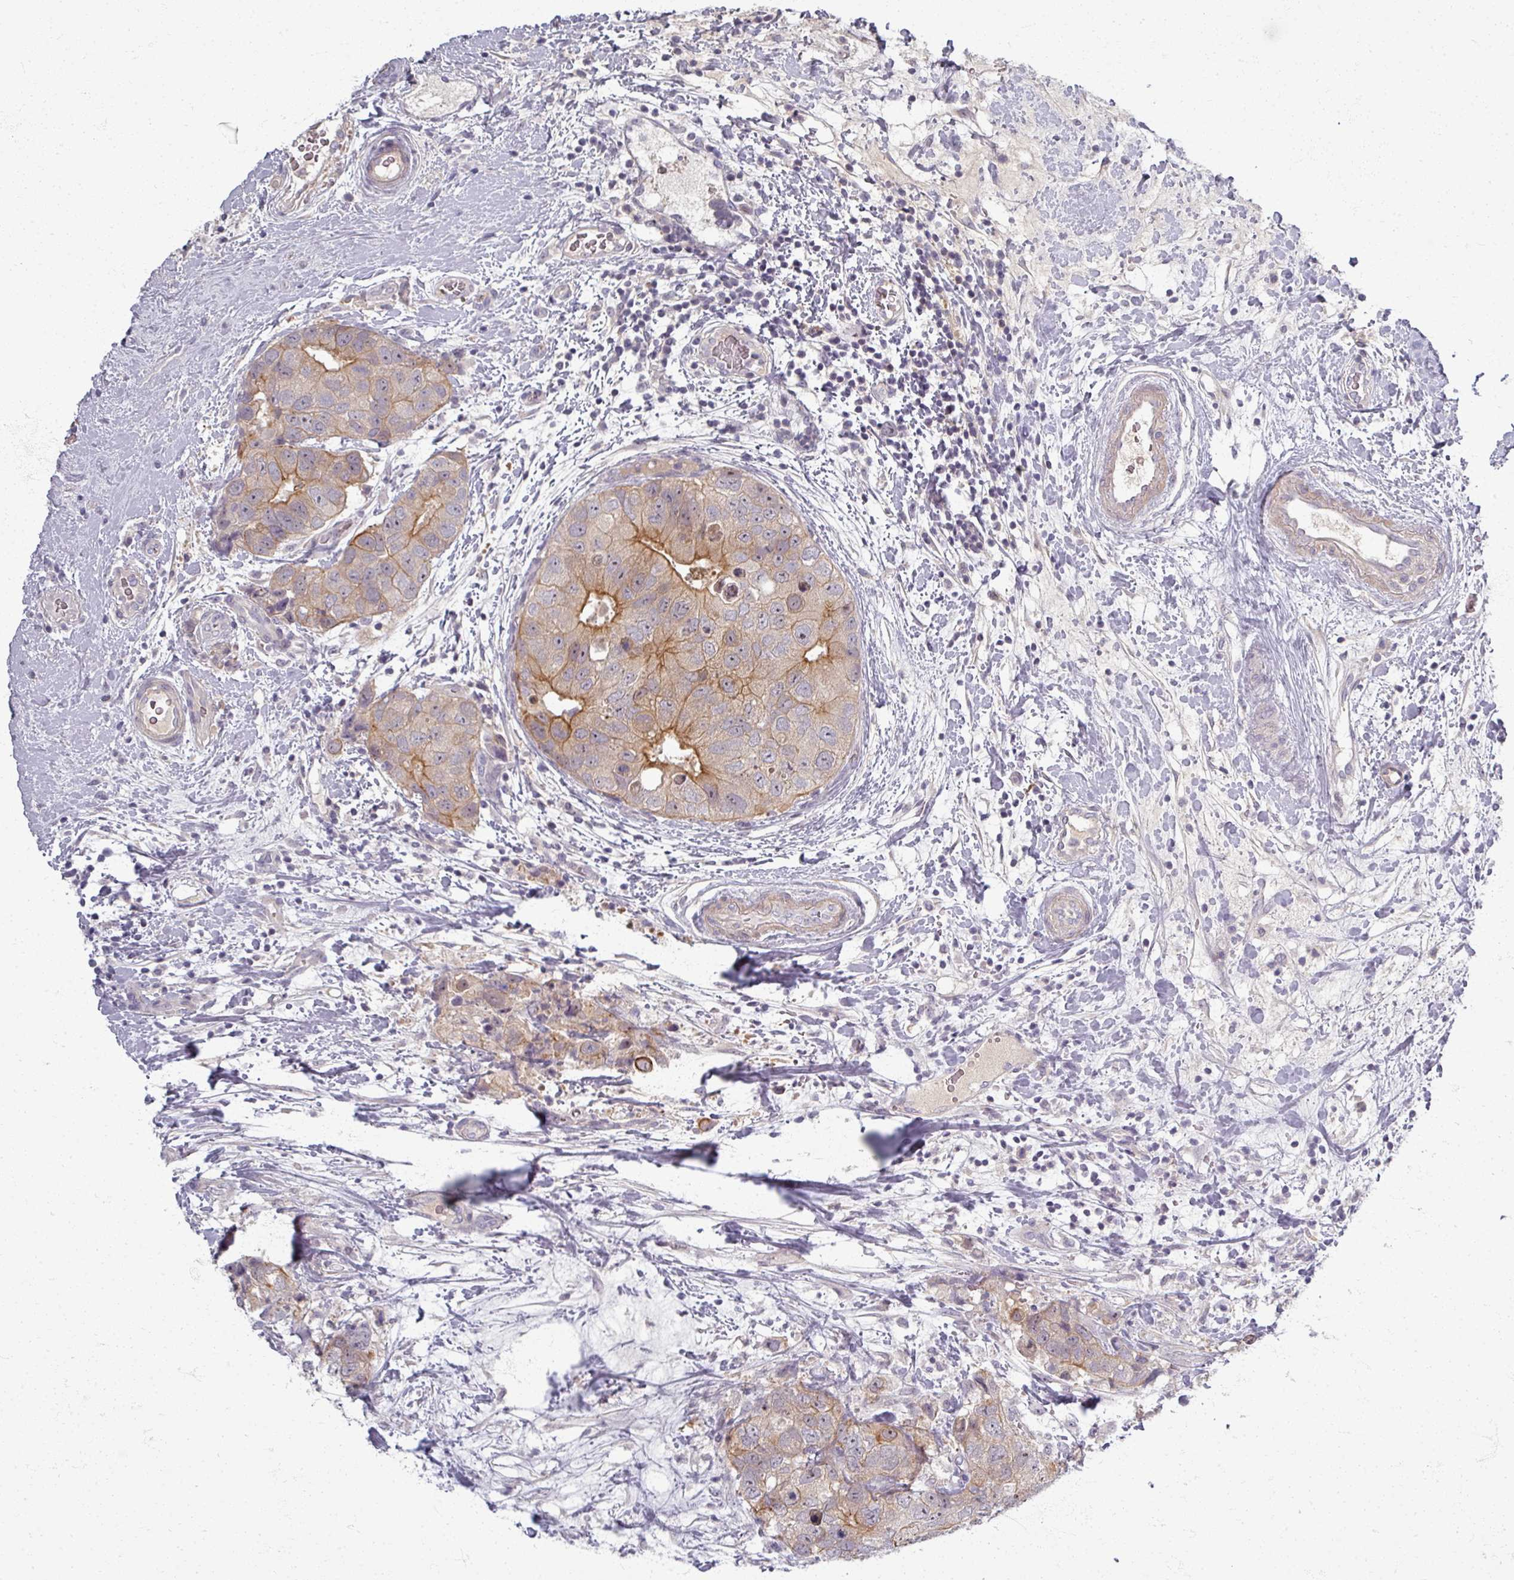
{"staining": {"intensity": "moderate", "quantity": "<25%", "location": "cytoplasmic/membranous"}, "tissue": "breast cancer", "cell_type": "Tumor cells", "image_type": "cancer", "snomed": [{"axis": "morphology", "description": "Duct carcinoma"}, {"axis": "topography", "description": "Breast"}], "caption": "A micrograph of human breast cancer stained for a protein exhibits moderate cytoplasmic/membranous brown staining in tumor cells.", "gene": "TTLL7", "patient": {"sex": "female", "age": 62}}